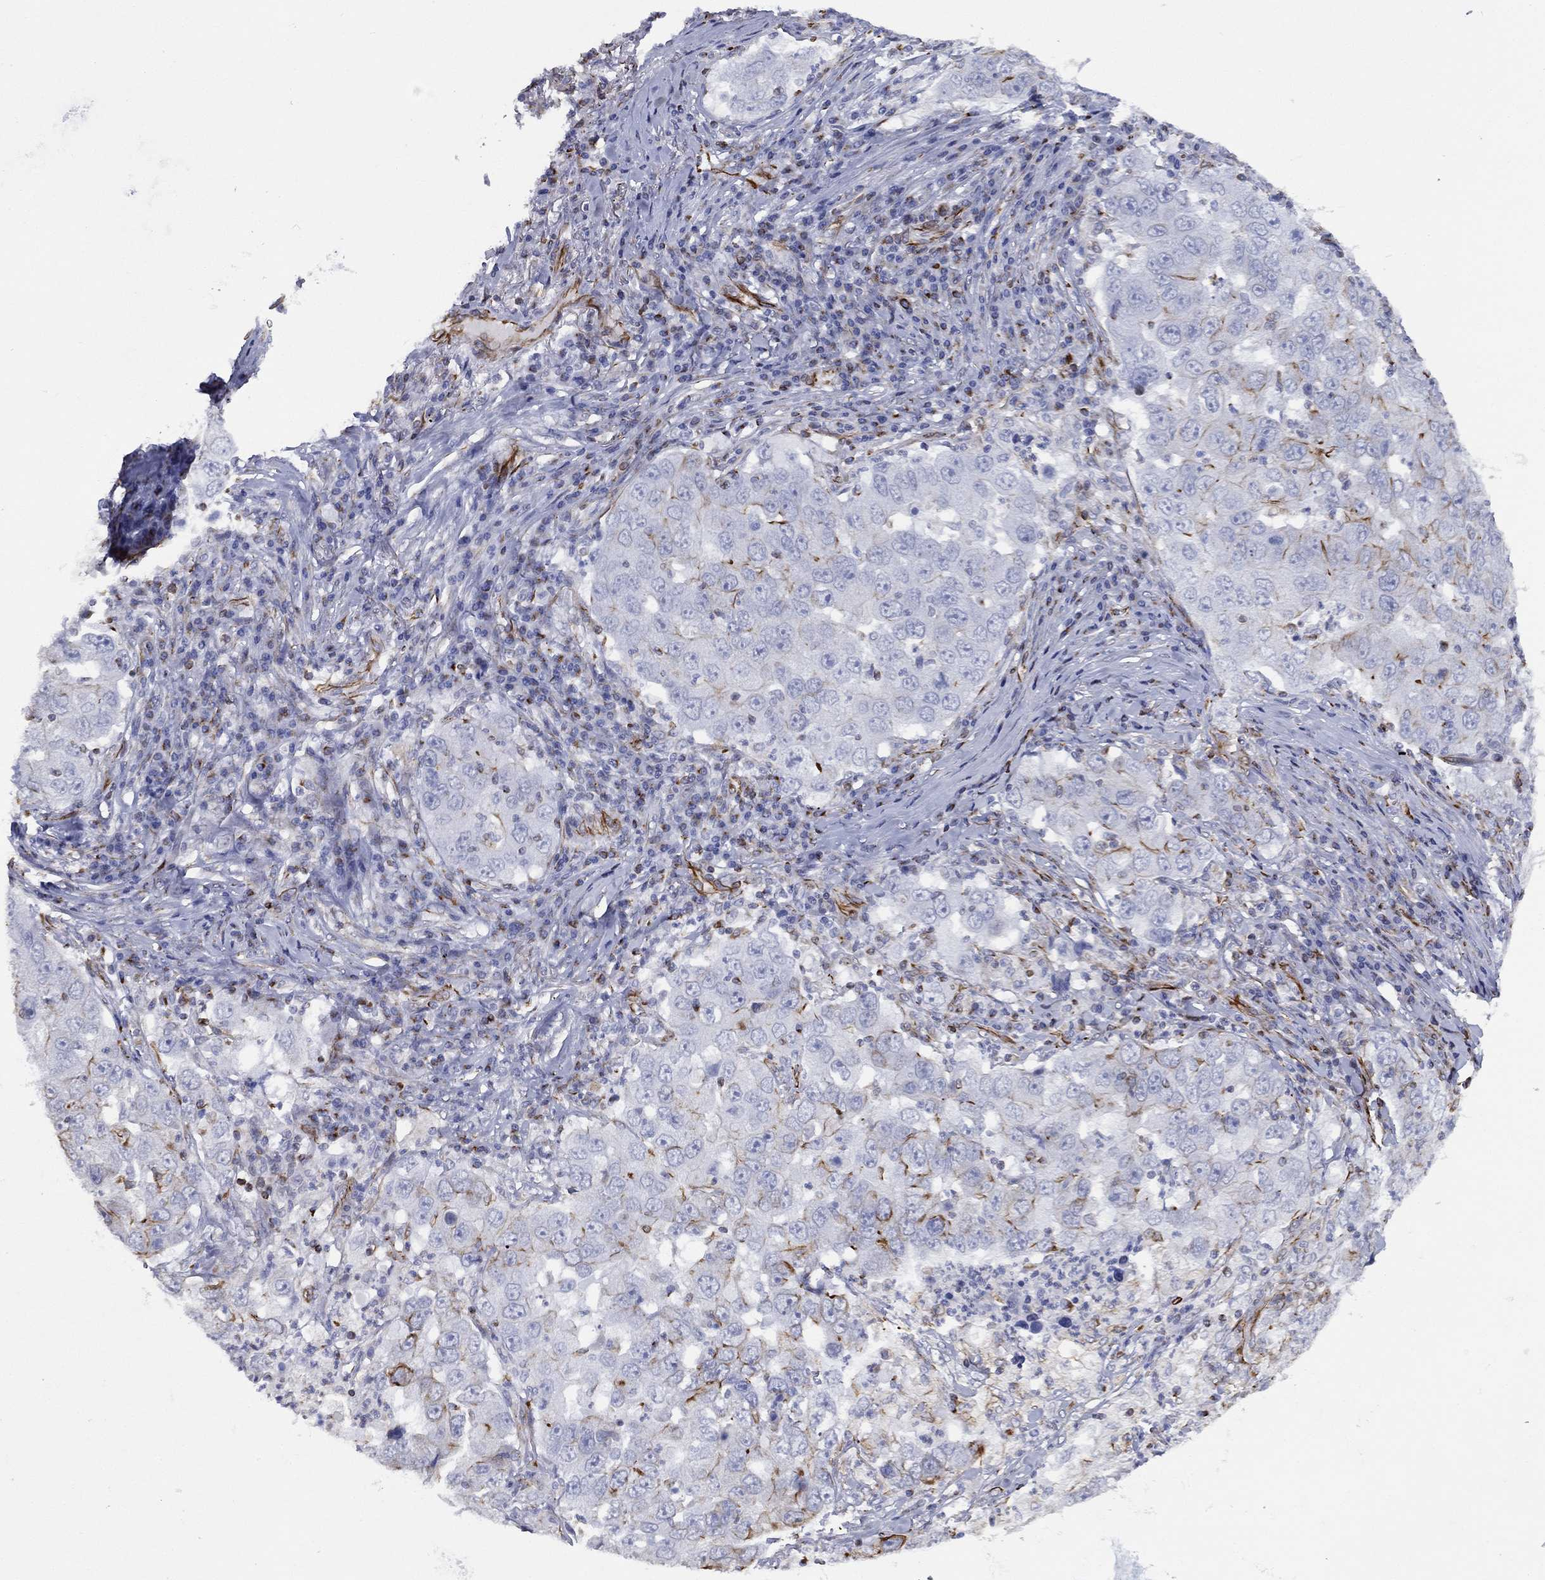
{"staining": {"intensity": "negative", "quantity": "none", "location": "none"}, "tissue": "lung cancer", "cell_type": "Tumor cells", "image_type": "cancer", "snomed": [{"axis": "morphology", "description": "Adenocarcinoma, NOS"}, {"axis": "topography", "description": "Lung"}], "caption": "Micrograph shows no protein expression in tumor cells of lung cancer tissue. (Stains: DAB (3,3'-diaminobenzidine) immunohistochemistry with hematoxylin counter stain, Microscopy: brightfield microscopy at high magnification).", "gene": "MAS1", "patient": {"sex": "male", "age": 73}}